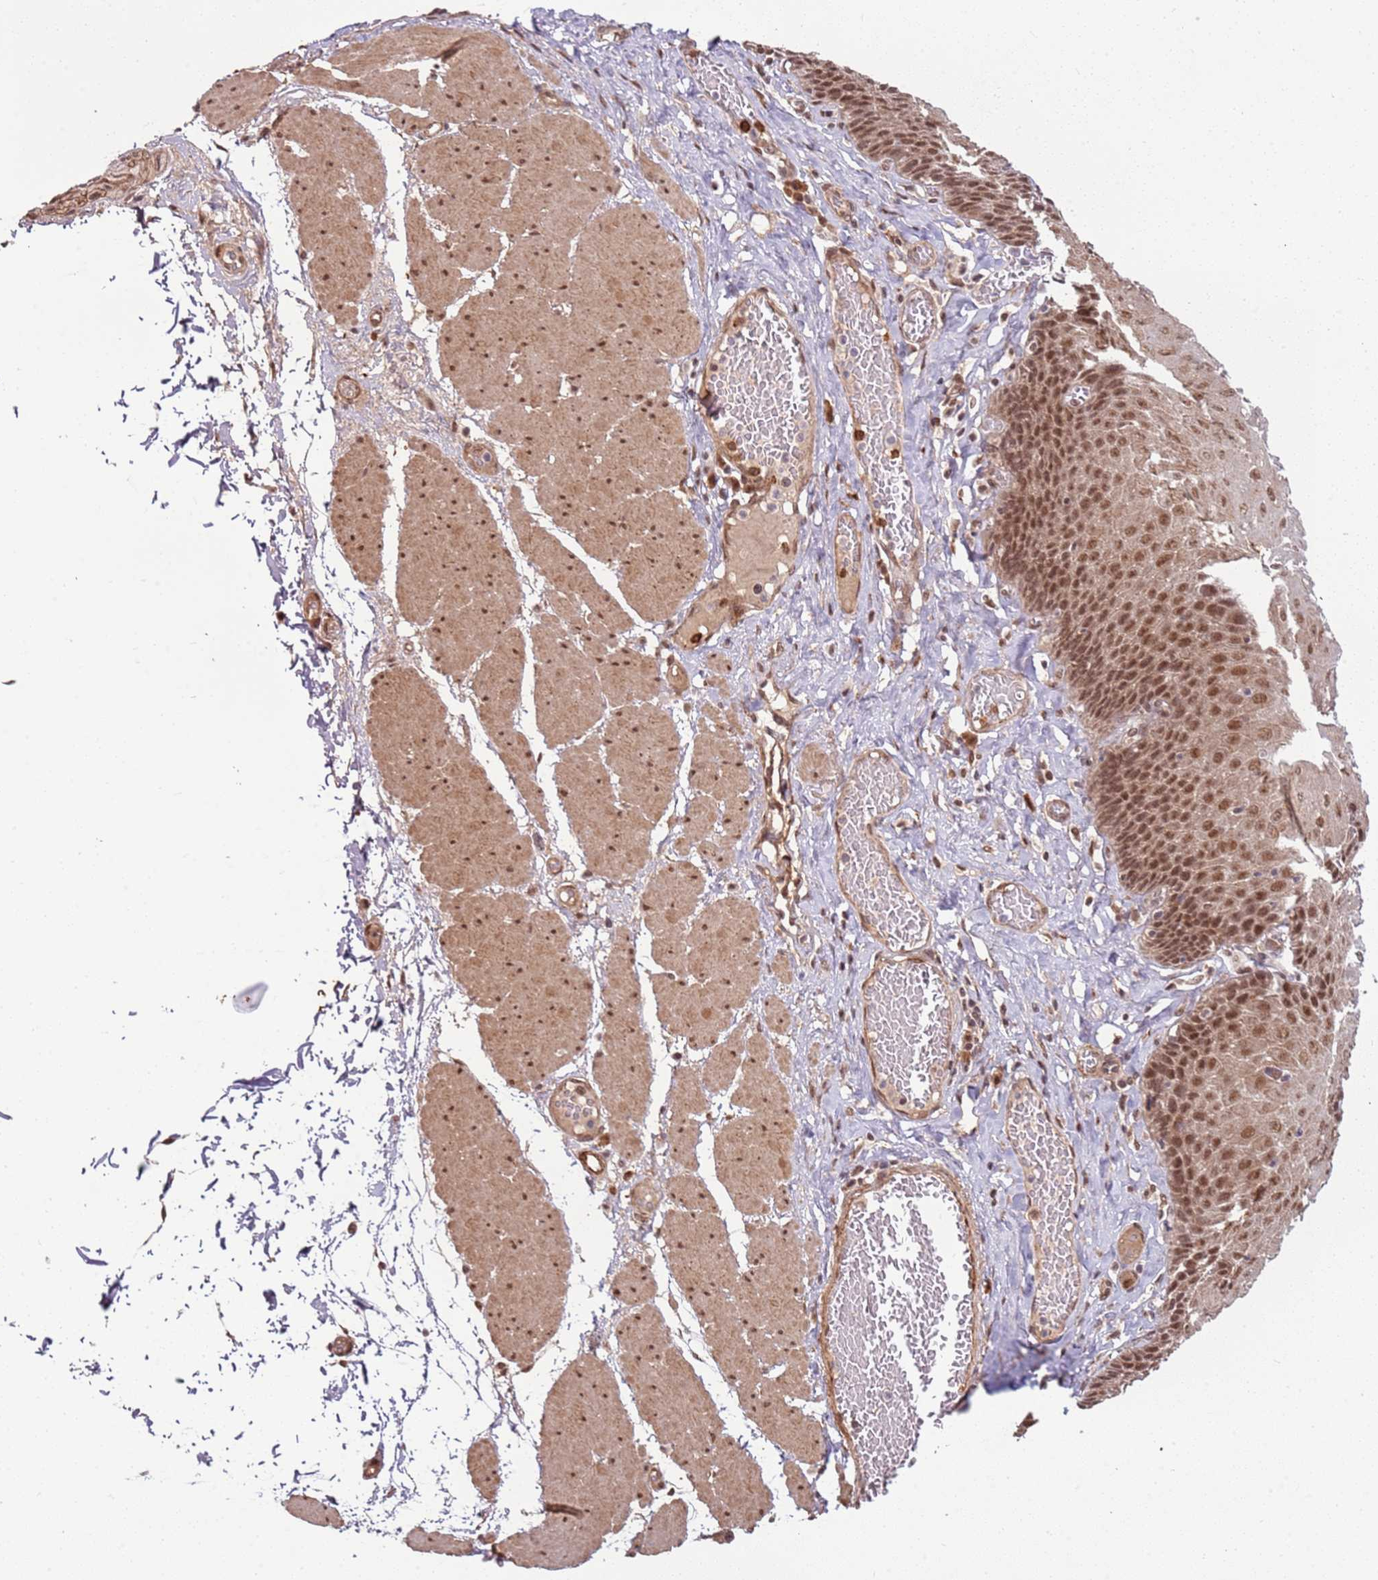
{"staining": {"intensity": "moderate", "quantity": ">75%", "location": "nuclear"}, "tissue": "esophagus", "cell_type": "Squamous epithelial cells", "image_type": "normal", "snomed": [{"axis": "morphology", "description": "Normal tissue, NOS"}, {"axis": "topography", "description": "Esophagus"}], "caption": "Immunohistochemistry (IHC) (DAB (3,3'-diaminobenzidine)) staining of benign human esophagus demonstrates moderate nuclear protein positivity in about >75% of squamous epithelial cells.", "gene": "POLR3H", "patient": {"sex": "male", "age": 60}}